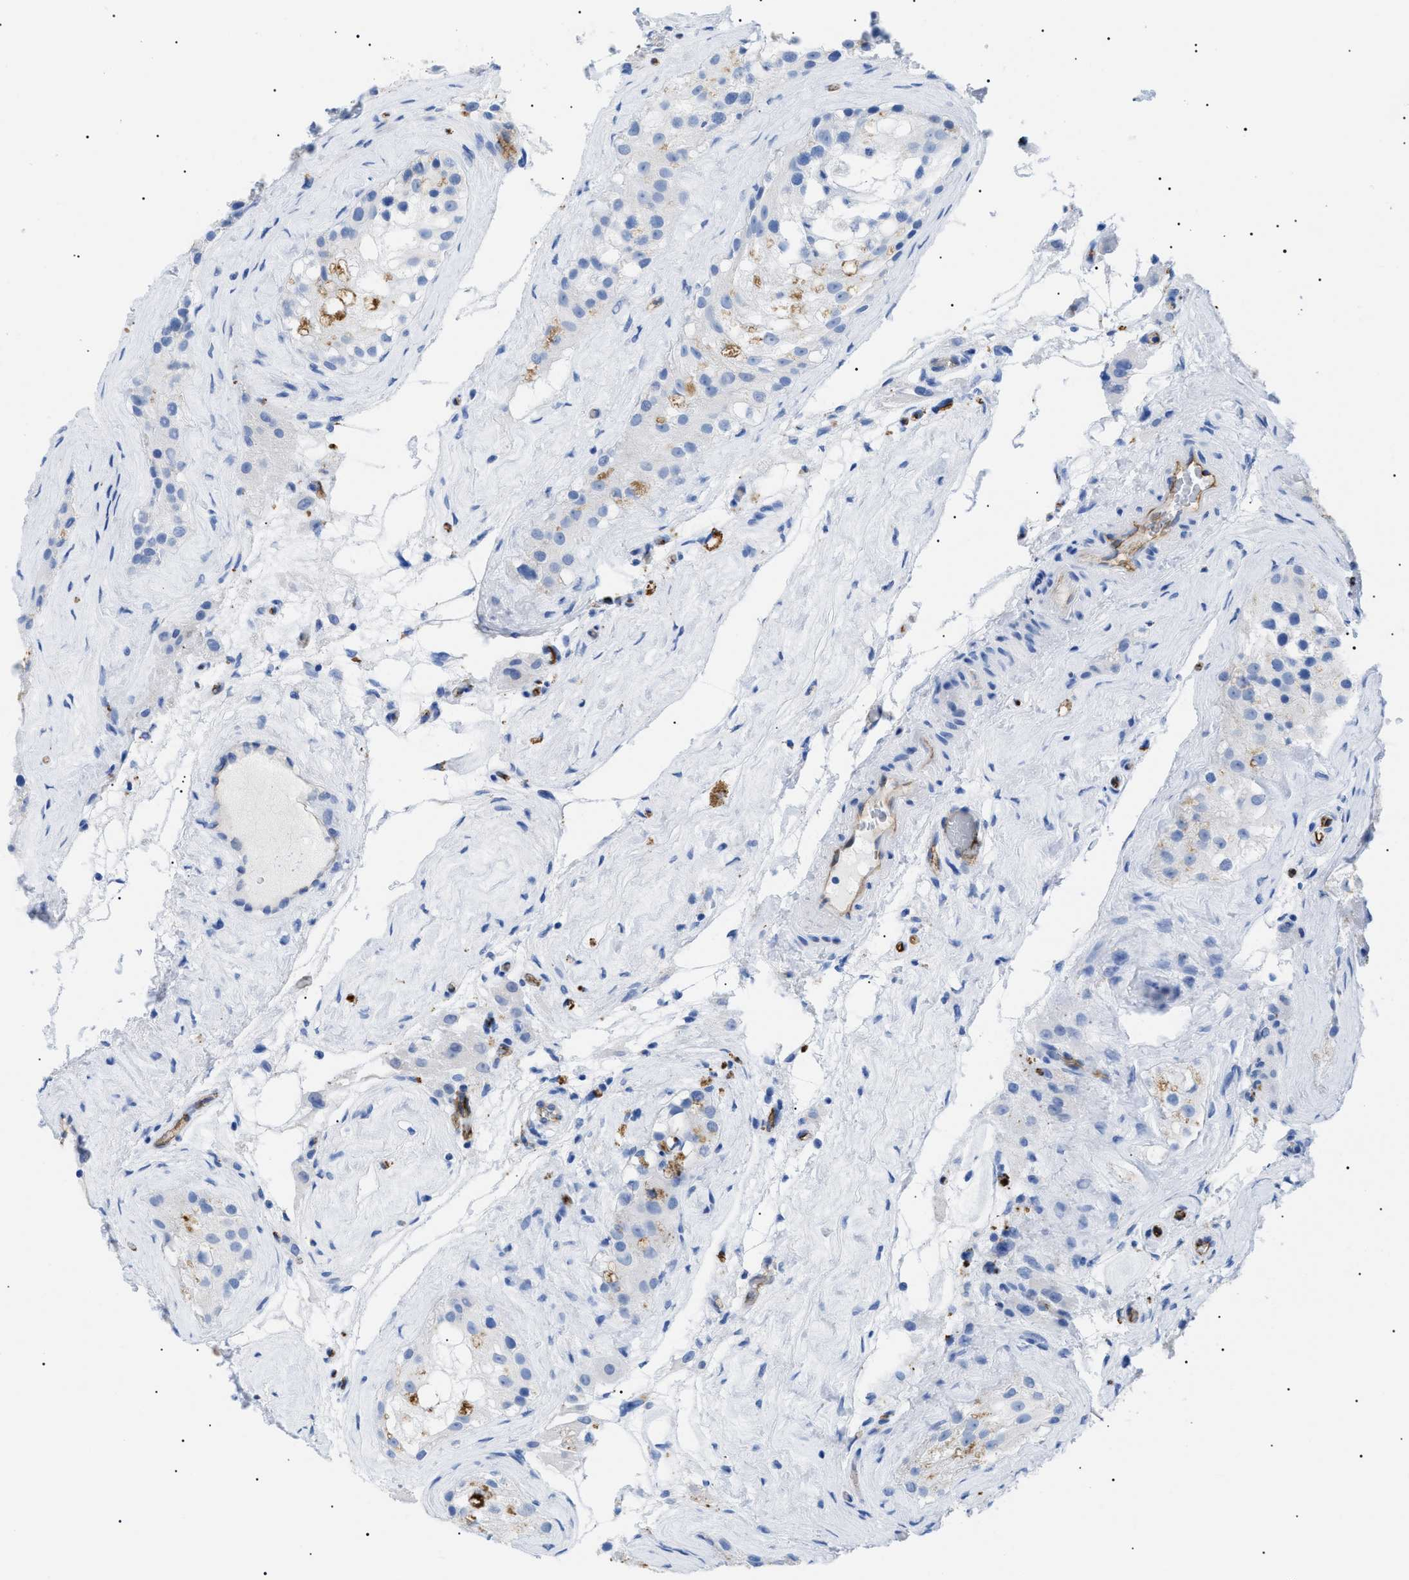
{"staining": {"intensity": "negative", "quantity": "none", "location": "none"}, "tissue": "testis", "cell_type": "Cells in seminiferous ducts", "image_type": "normal", "snomed": [{"axis": "morphology", "description": "Normal tissue, NOS"}, {"axis": "morphology", "description": "Seminoma, NOS"}, {"axis": "topography", "description": "Testis"}], "caption": "The micrograph reveals no staining of cells in seminiferous ducts in unremarkable testis. (Brightfield microscopy of DAB (3,3'-diaminobenzidine) IHC at high magnification).", "gene": "PODXL", "patient": {"sex": "male", "age": 71}}